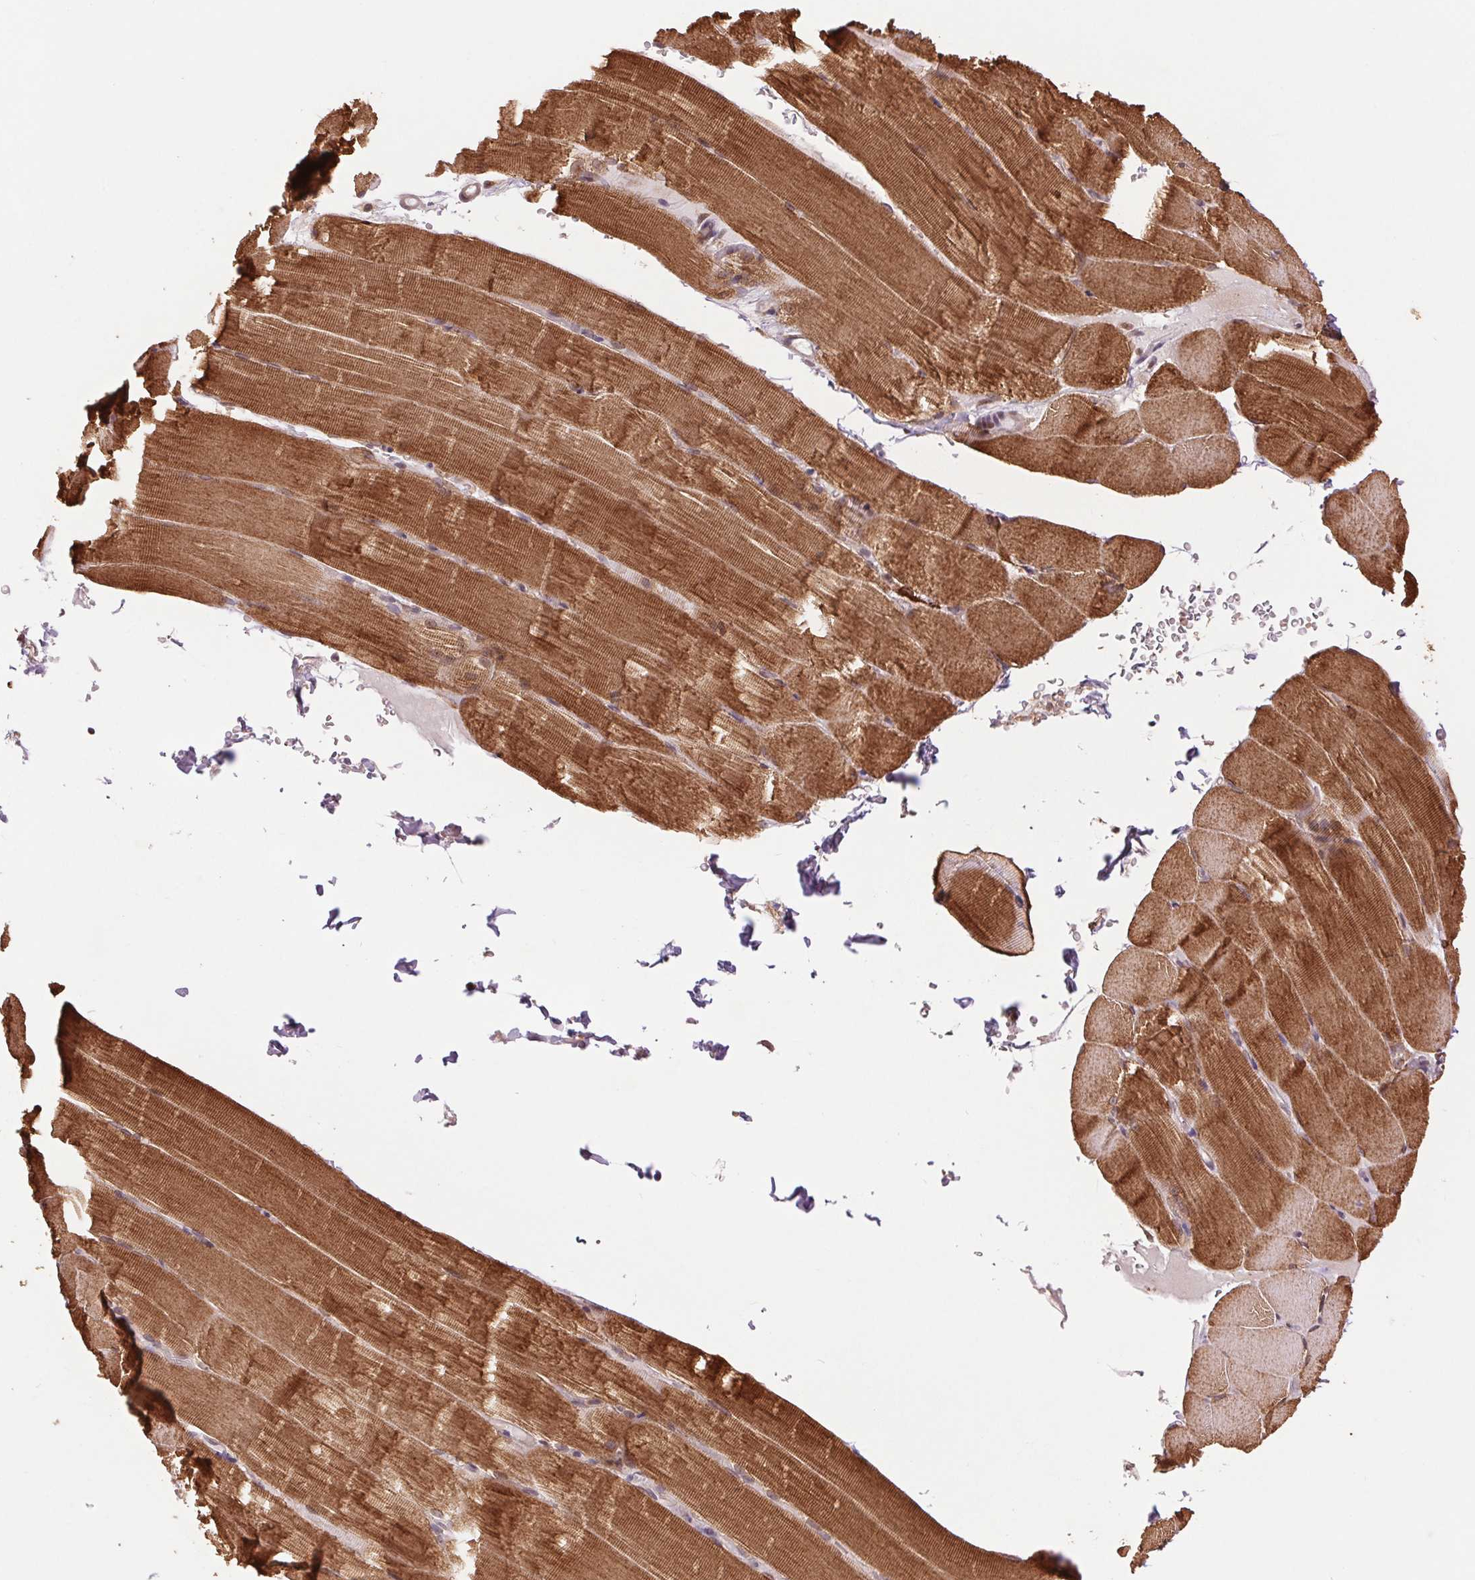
{"staining": {"intensity": "strong", "quantity": "25%-75%", "location": "cytoplasmic/membranous"}, "tissue": "skeletal muscle", "cell_type": "Myocytes", "image_type": "normal", "snomed": [{"axis": "morphology", "description": "Normal tissue, NOS"}, {"axis": "topography", "description": "Skeletal muscle"}], "caption": "Immunohistochemical staining of benign skeletal muscle exhibits 25%-75% levels of strong cytoplasmic/membranous protein expression in about 25%-75% of myocytes.", "gene": "BTF3L4", "patient": {"sex": "female", "age": 37}}